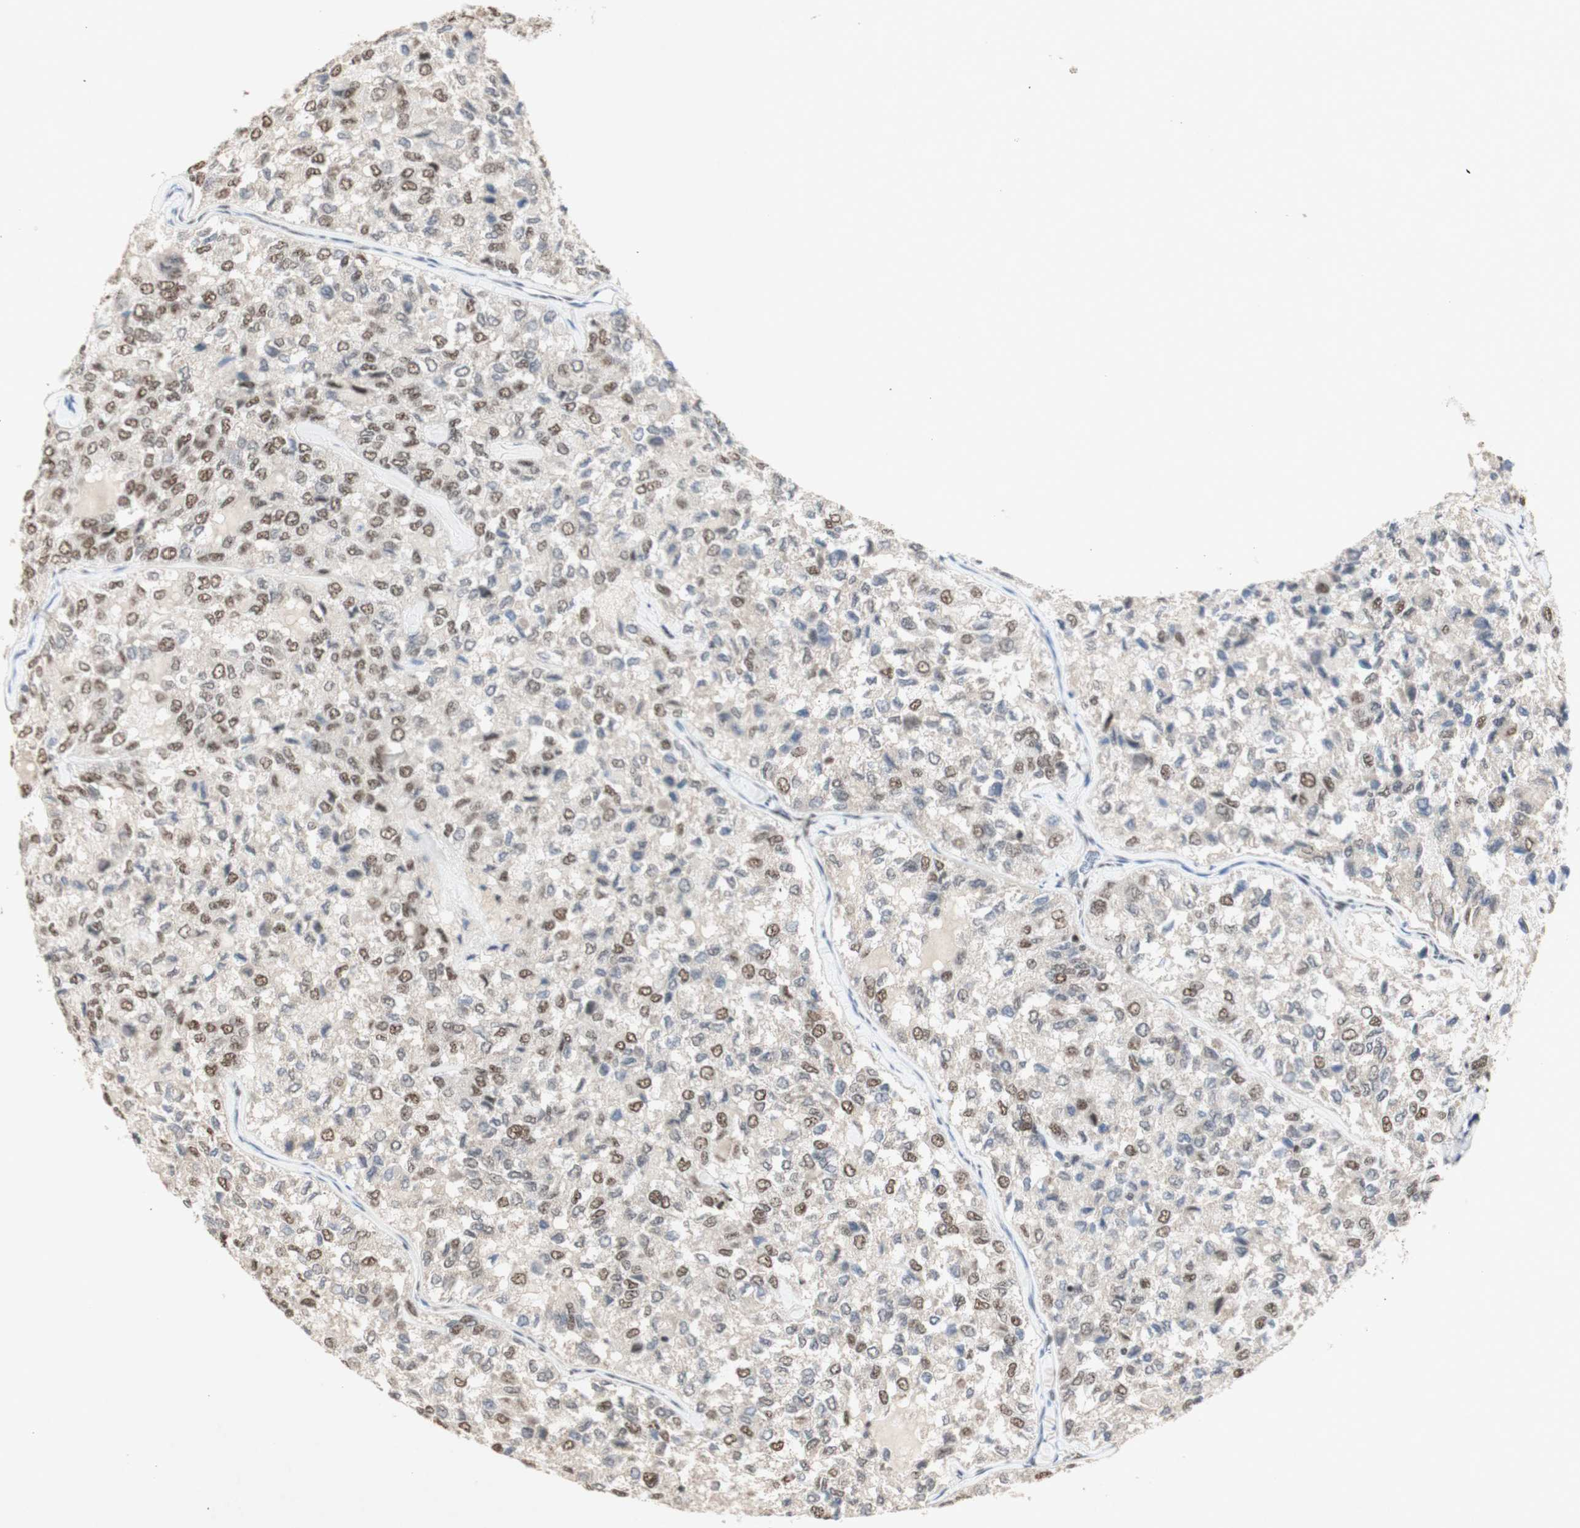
{"staining": {"intensity": "moderate", "quantity": ">75%", "location": "nuclear"}, "tissue": "thyroid cancer", "cell_type": "Tumor cells", "image_type": "cancer", "snomed": [{"axis": "morphology", "description": "Follicular adenoma carcinoma, NOS"}, {"axis": "topography", "description": "Thyroid gland"}], "caption": "Human follicular adenoma carcinoma (thyroid) stained for a protein (brown) displays moderate nuclear positive staining in about >75% of tumor cells.", "gene": "SNRPB", "patient": {"sex": "male", "age": 75}}